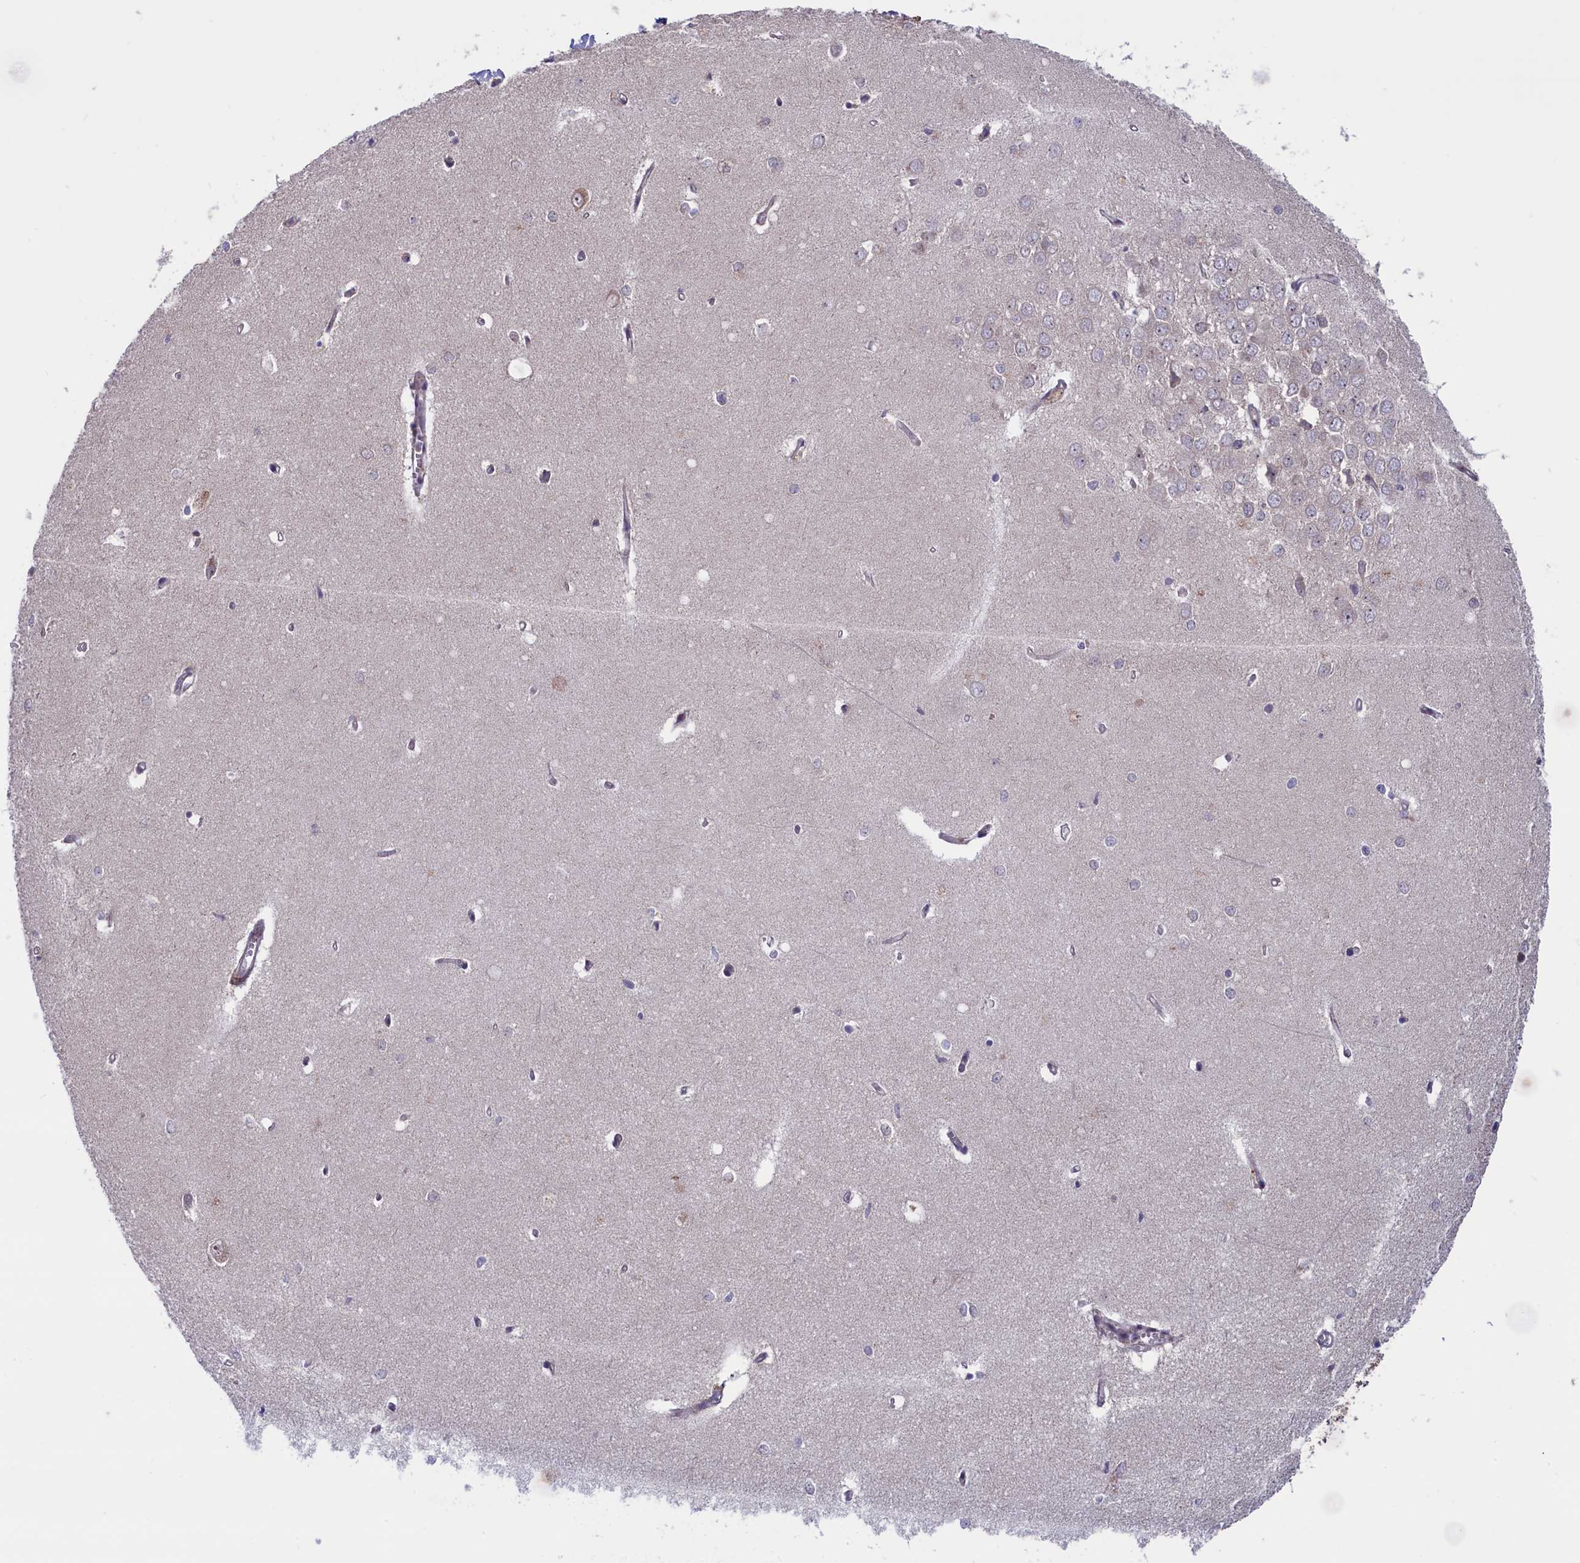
{"staining": {"intensity": "moderate", "quantity": "<25%", "location": "cytoplasmic/membranous"}, "tissue": "hippocampus", "cell_type": "Glial cells", "image_type": "normal", "snomed": [{"axis": "morphology", "description": "Normal tissue, NOS"}, {"axis": "topography", "description": "Hippocampus"}], "caption": "Protein staining of unremarkable hippocampus displays moderate cytoplasmic/membranous positivity in approximately <25% of glial cells.", "gene": "TIMM44", "patient": {"sex": "female", "age": 64}}